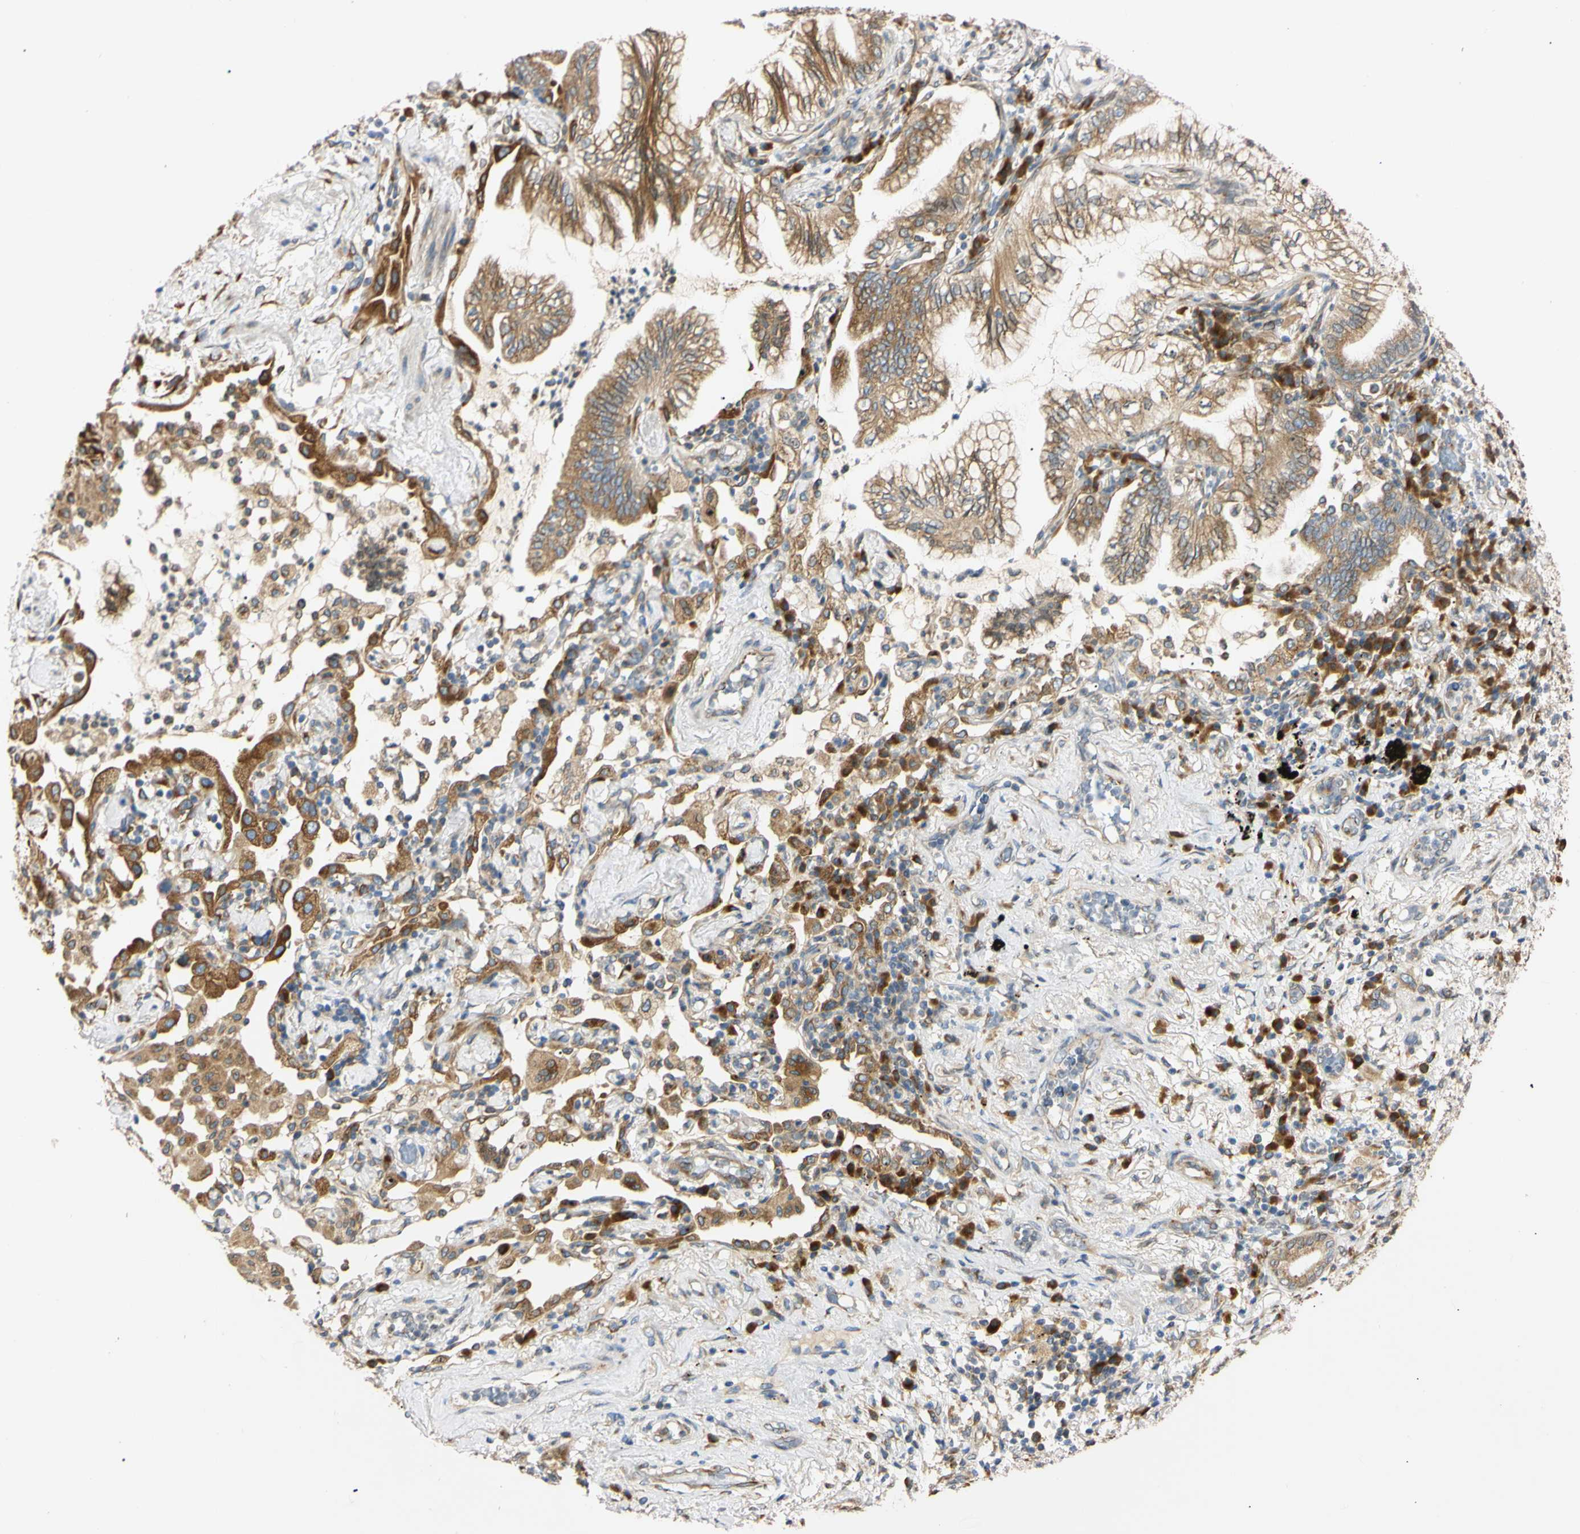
{"staining": {"intensity": "moderate", "quantity": ">75%", "location": "cytoplasmic/membranous"}, "tissue": "lung cancer", "cell_type": "Tumor cells", "image_type": "cancer", "snomed": [{"axis": "morphology", "description": "Normal tissue, NOS"}, {"axis": "morphology", "description": "Adenocarcinoma, NOS"}, {"axis": "topography", "description": "Bronchus"}, {"axis": "topography", "description": "Lung"}], "caption": "This is a photomicrograph of immunohistochemistry staining of adenocarcinoma (lung), which shows moderate positivity in the cytoplasmic/membranous of tumor cells.", "gene": "IER3IP1", "patient": {"sex": "female", "age": 70}}